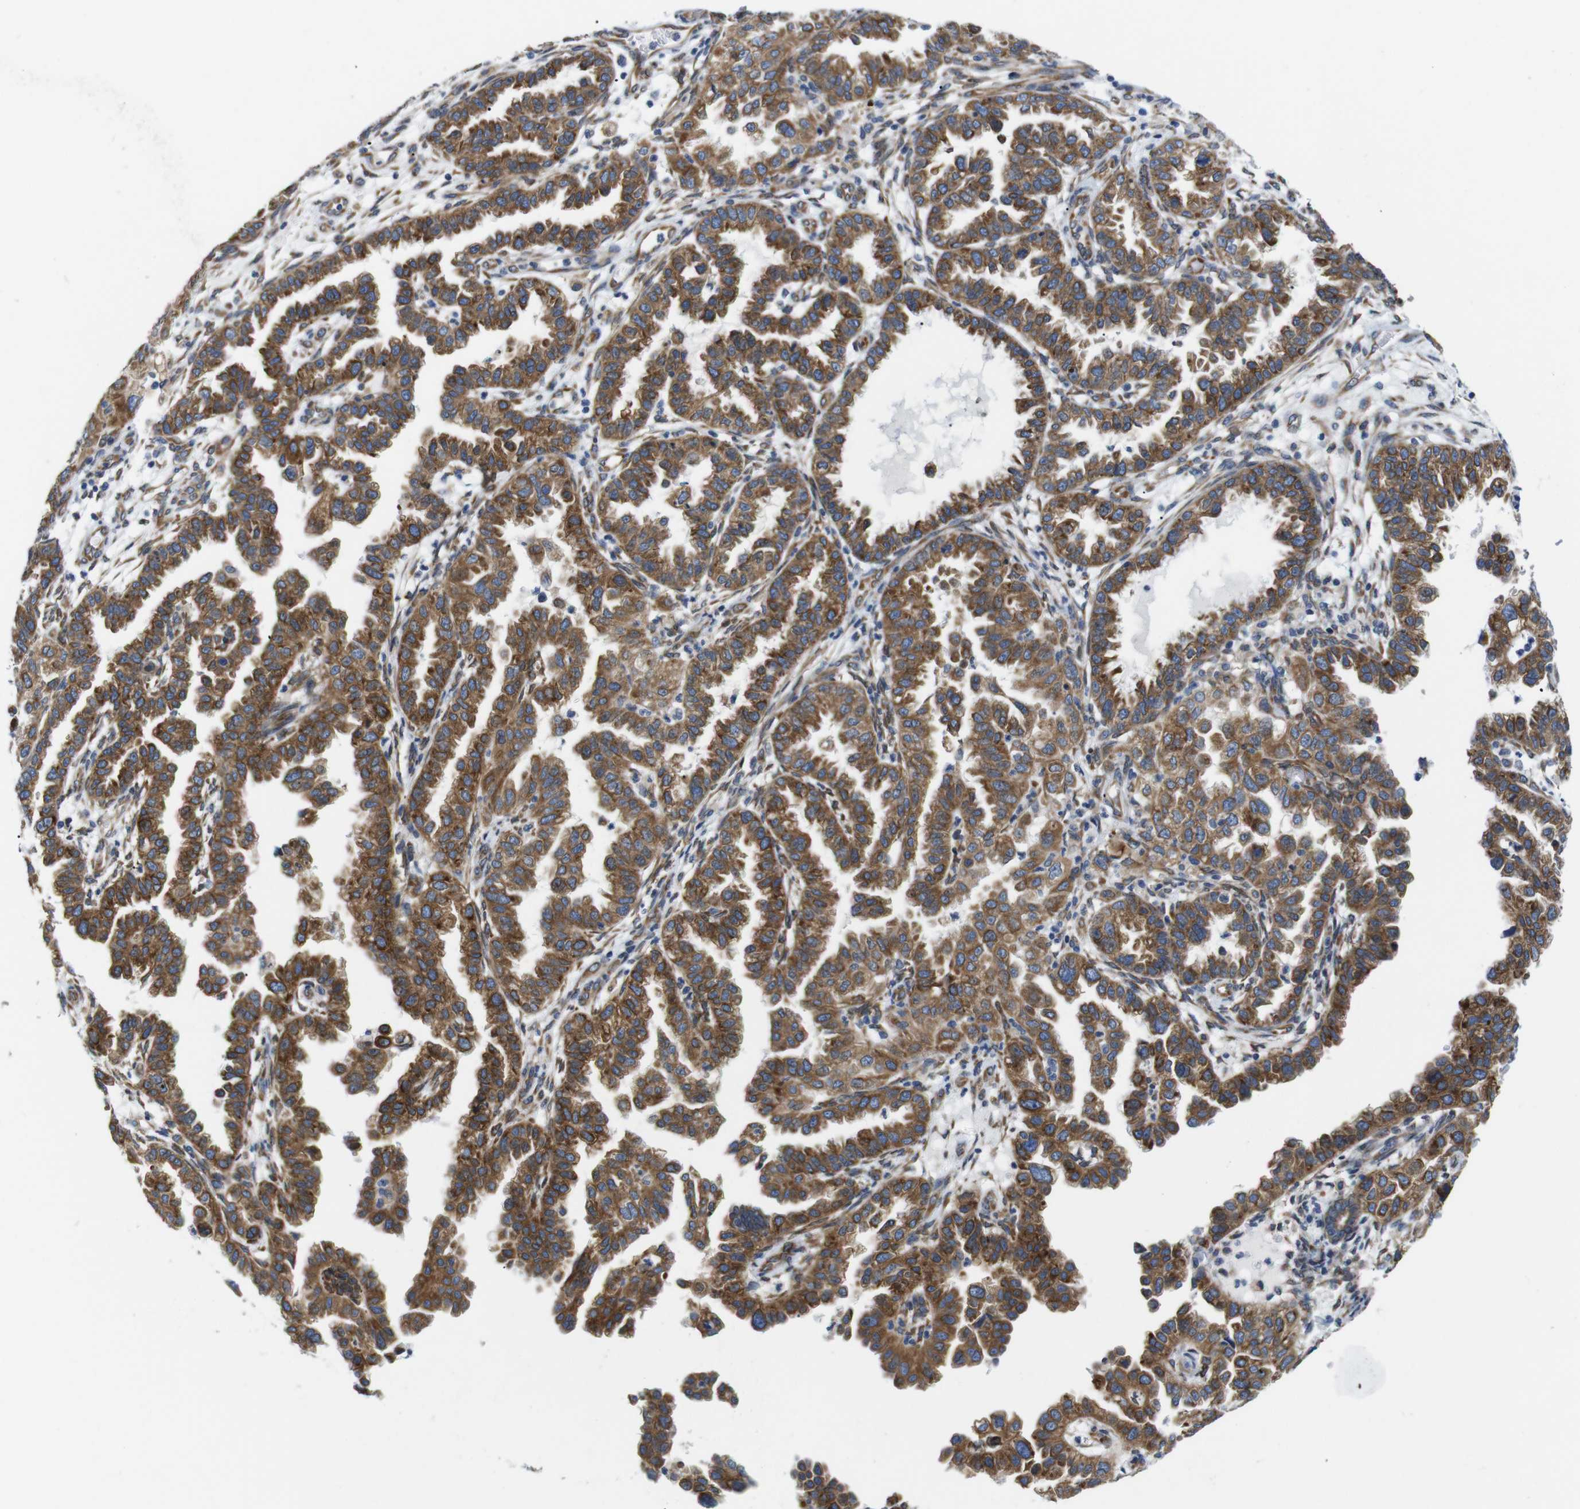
{"staining": {"intensity": "moderate", "quantity": ">75%", "location": "cytoplasmic/membranous"}, "tissue": "endometrial cancer", "cell_type": "Tumor cells", "image_type": "cancer", "snomed": [{"axis": "morphology", "description": "Adenocarcinoma, NOS"}, {"axis": "topography", "description": "Endometrium"}], "caption": "The histopathology image displays a brown stain indicating the presence of a protein in the cytoplasmic/membranous of tumor cells in endometrial cancer. (DAB (3,3'-diaminobenzidine) = brown stain, brightfield microscopy at high magnification).", "gene": "HACD3", "patient": {"sex": "female", "age": 85}}